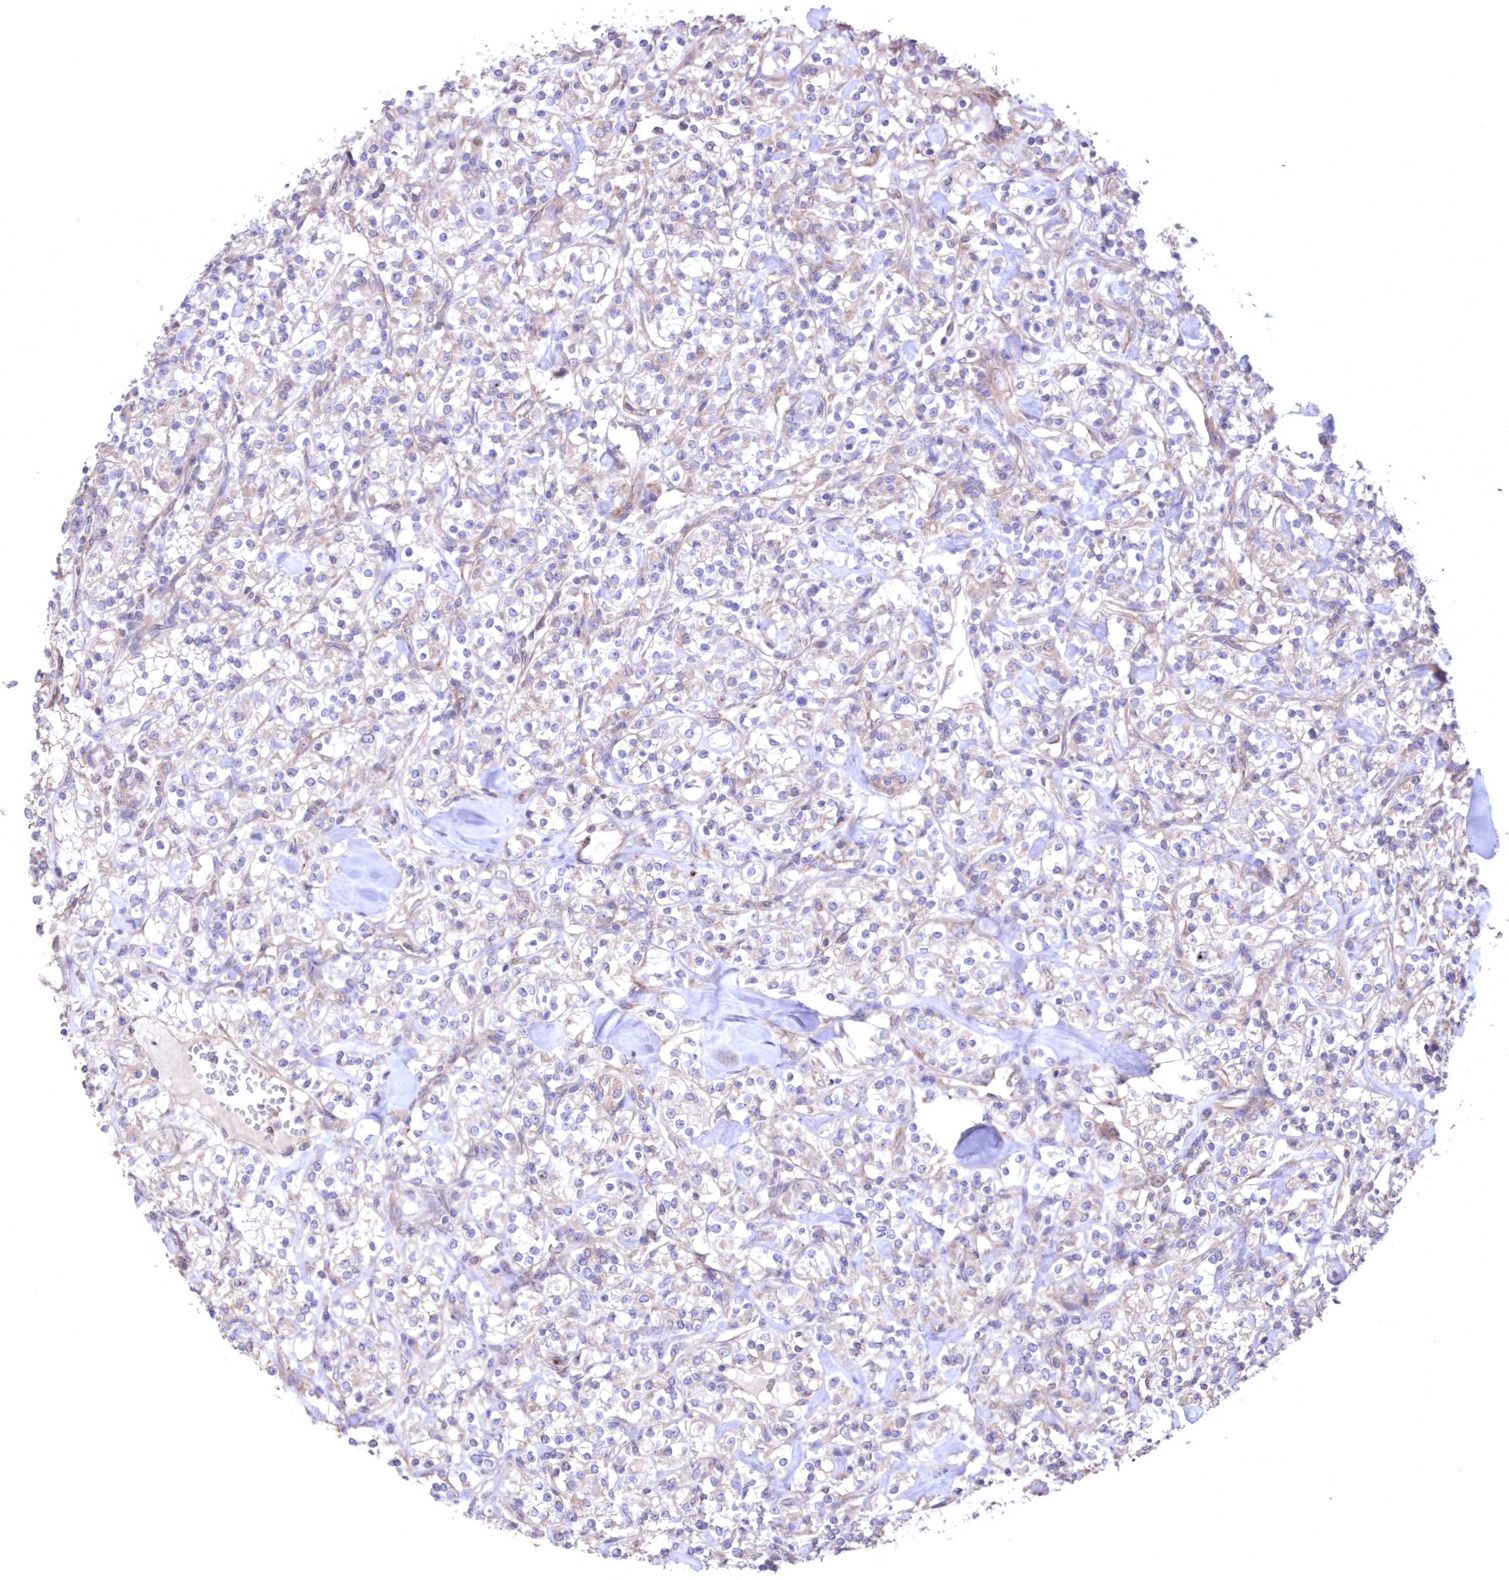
{"staining": {"intensity": "weak", "quantity": "<25%", "location": "cytoplasmic/membranous"}, "tissue": "renal cancer", "cell_type": "Tumor cells", "image_type": "cancer", "snomed": [{"axis": "morphology", "description": "Adenocarcinoma, NOS"}, {"axis": "topography", "description": "Kidney"}], "caption": "Renal cancer (adenocarcinoma) stained for a protein using immunohistochemistry displays no staining tumor cells.", "gene": "MTRF1L", "patient": {"sex": "male", "age": 77}}